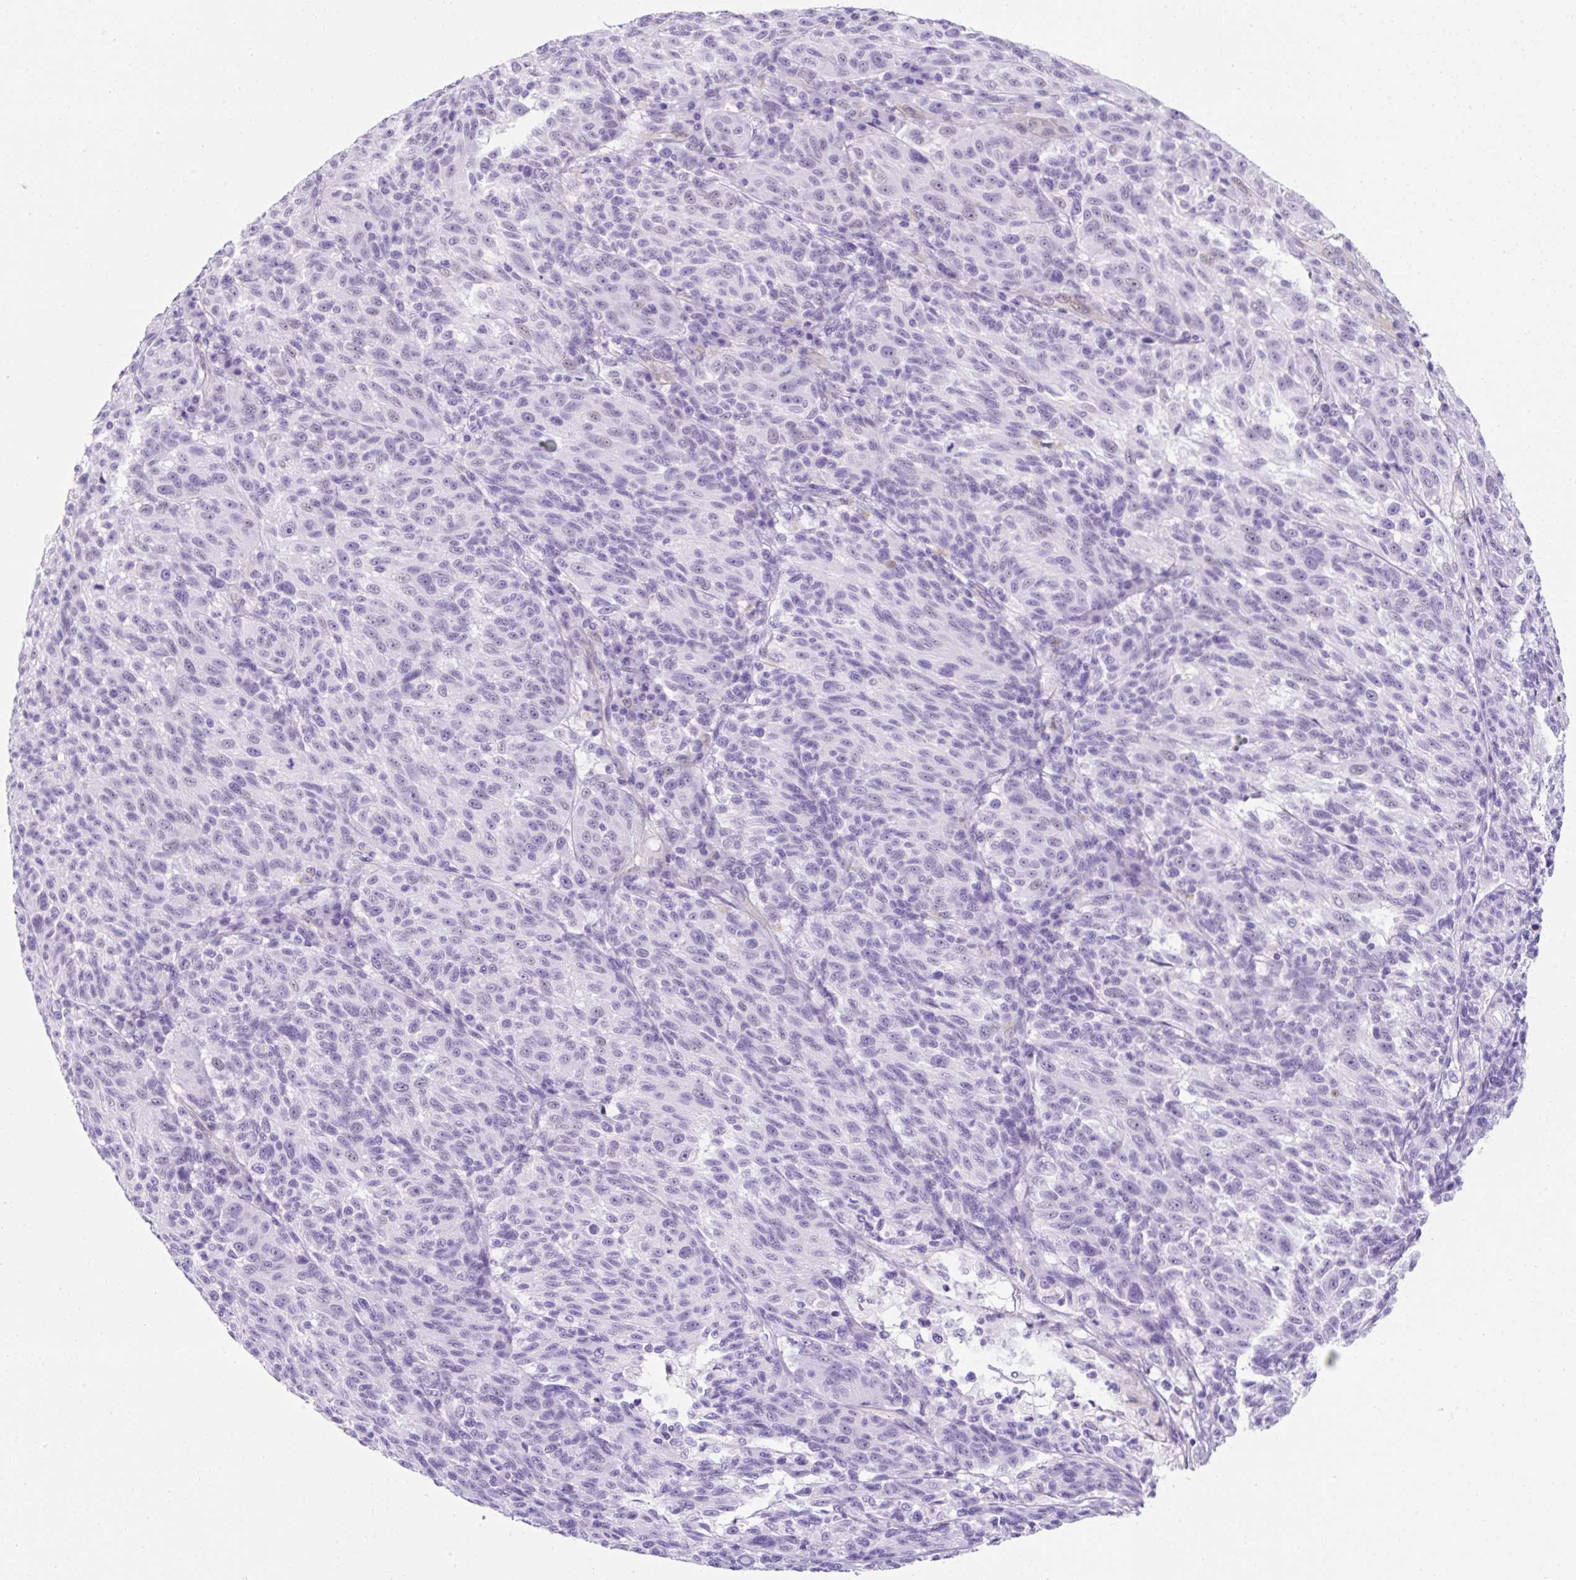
{"staining": {"intensity": "negative", "quantity": "none", "location": "none"}, "tissue": "melanoma", "cell_type": "Tumor cells", "image_type": "cancer", "snomed": [{"axis": "morphology", "description": "Malignant melanoma, NOS"}, {"axis": "topography", "description": "Skin"}], "caption": "The micrograph displays no staining of tumor cells in melanoma.", "gene": "KRT12", "patient": {"sex": "male", "age": 53}}